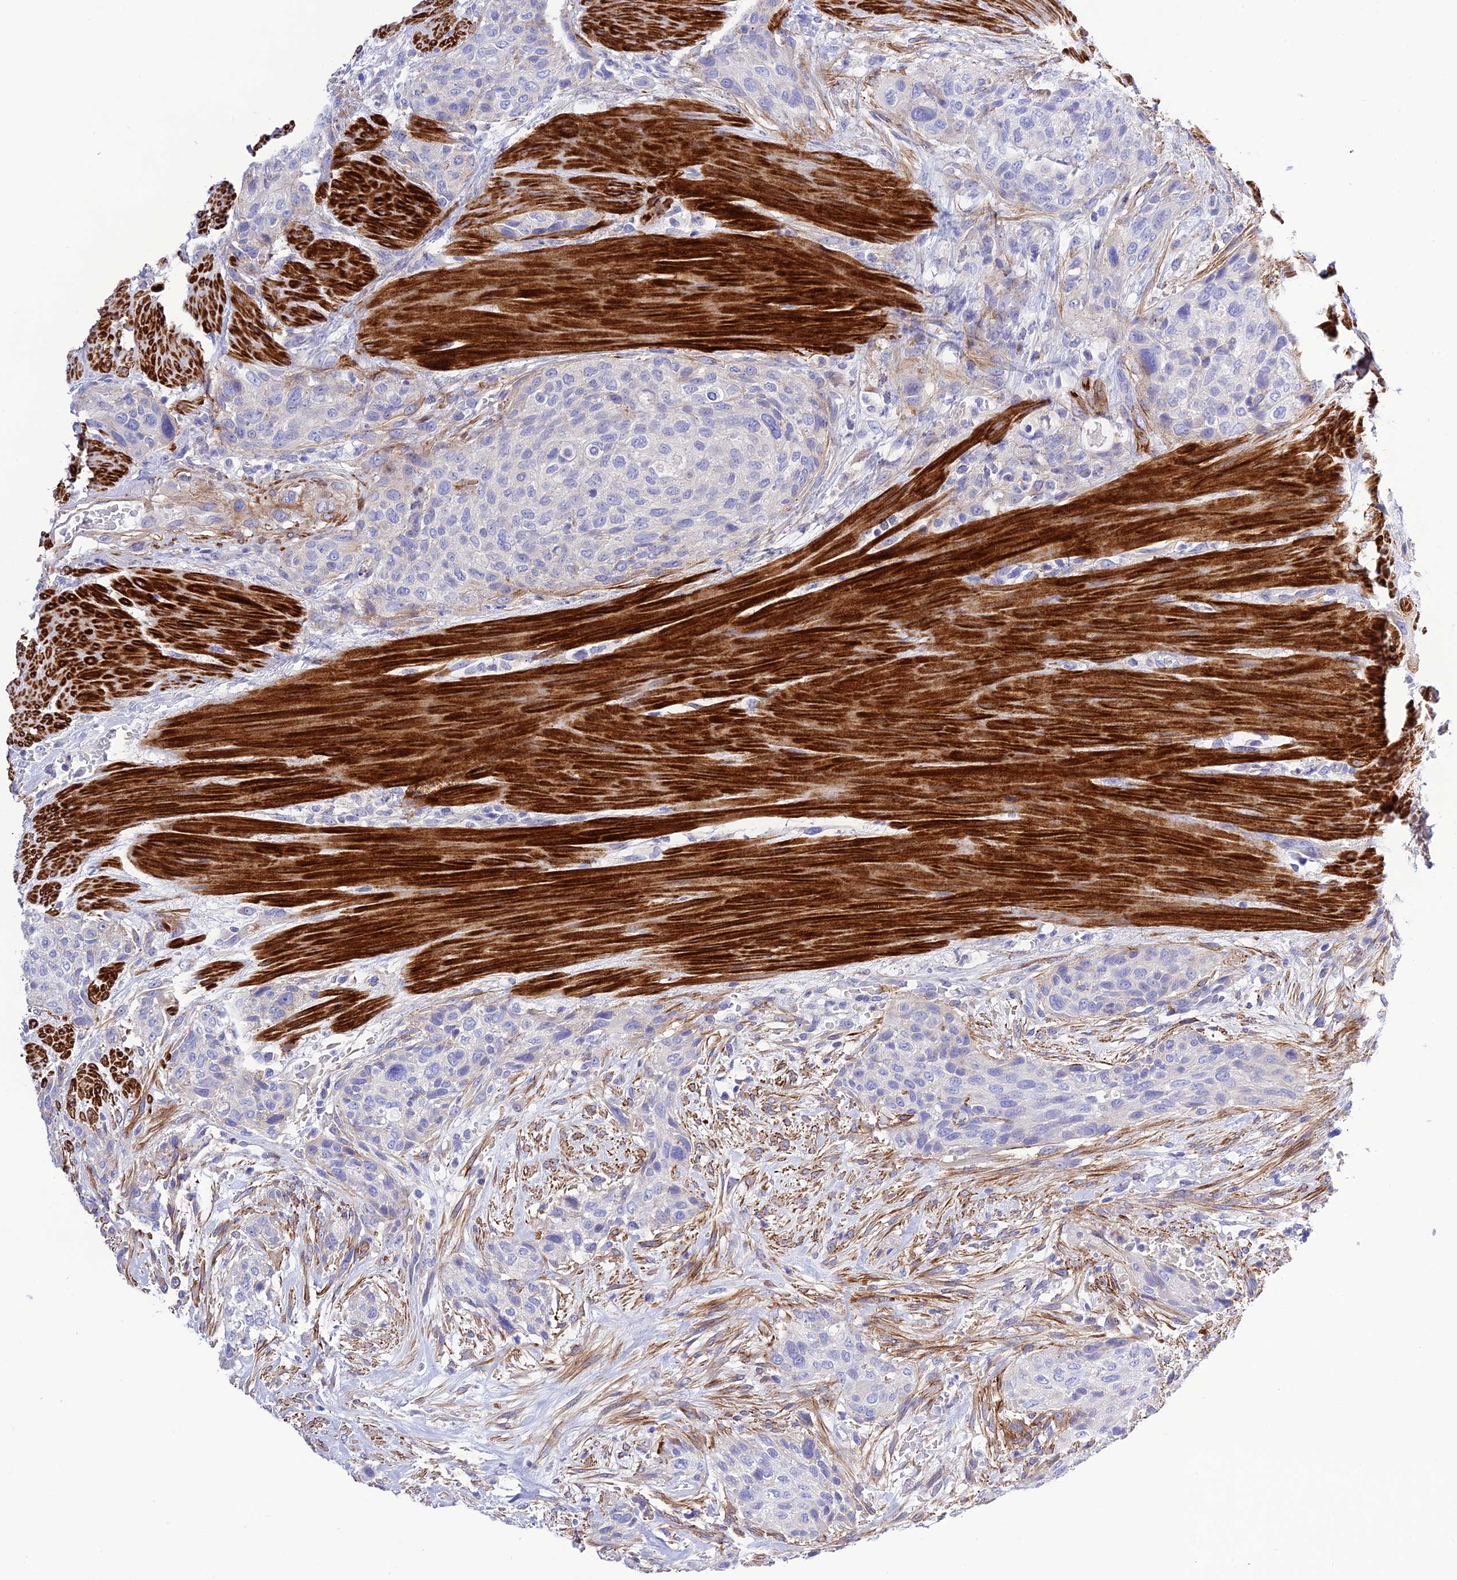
{"staining": {"intensity": "negative", "quantity": "none", "location": "none"}, "tissue": "urothelial cancer", "cell_type": "Tumor cells", "image_type": "cancer", "snomed": [{"axis": "morphology", "description": "Urothelial carcinoma, High grade"}, {"axis": "topography", "description": "Urinary bladder"}], "caption": "This is an immunohistochemistry (IHC) photomicrograph of high-grade urothelial carcinoma. There is no staining in tumor cells.", "gene": "FRA10AC1", "patient": {"sex": "male", "age": 35}}